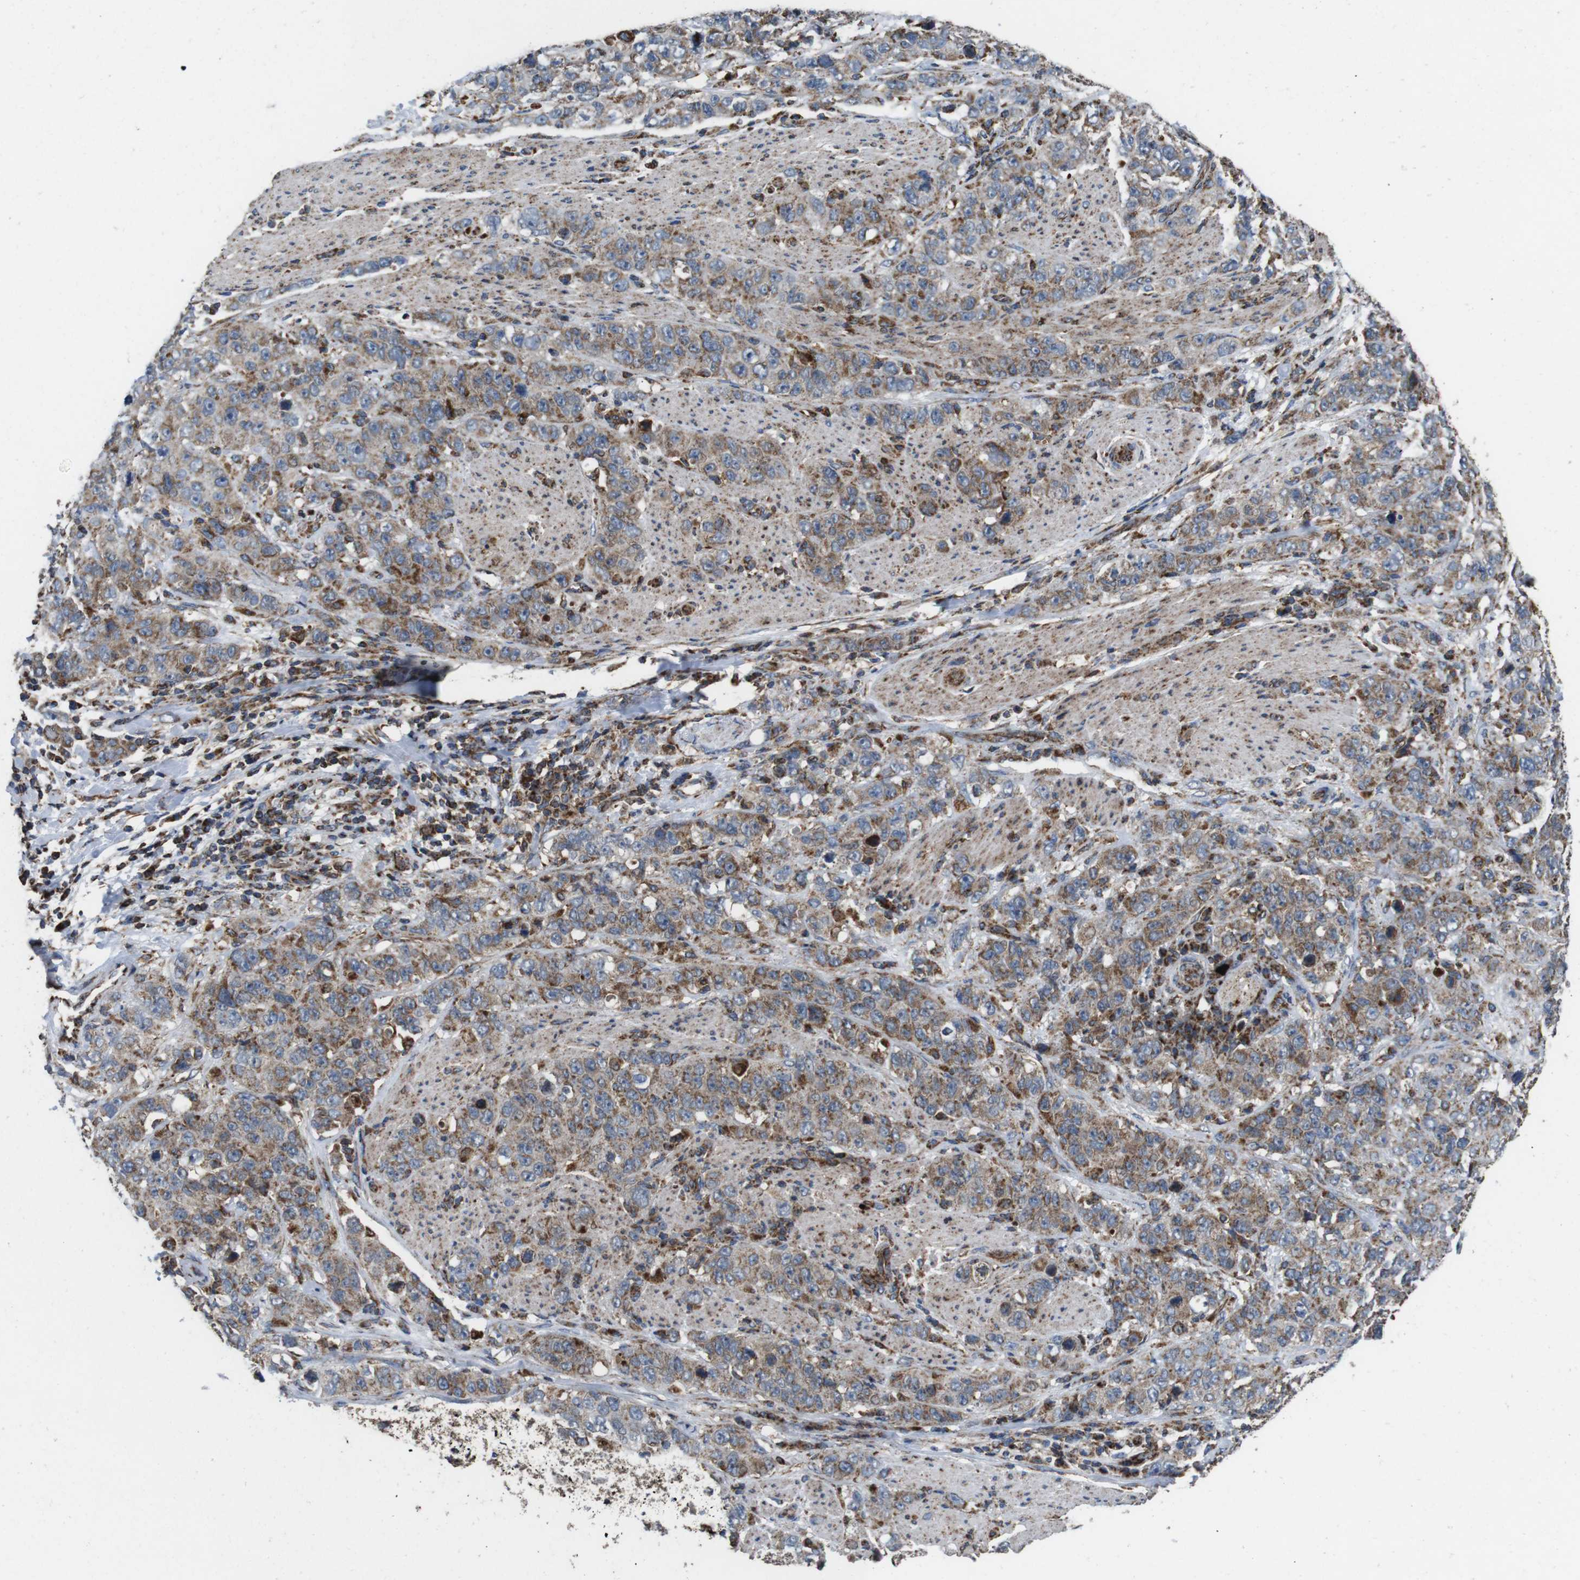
{"staining": {"intensity": "weak", "quantity": "25%-75%", "location": "cytoplasmic/membranous"}, "tissue": "stomach cancer", "cell_type": "Tumor cells", "image_type": "cancer", "snomed": [{"axis": "morphology", "description": "Adenocarcinoma, NOS"}, {"axis": "topography", "description": "Stomach"}], "caption": "Adenocarcinoma (stomach) was stained to show a protein in brown. There is low levels of weak cytoplasmic/membranous expression in approximately 25%-75% of tumor cells. The protein is shown in brown color, while the nuclei are stained blue.", "gene": "HK1", "patient": {"sex": "male", "age": 48}}